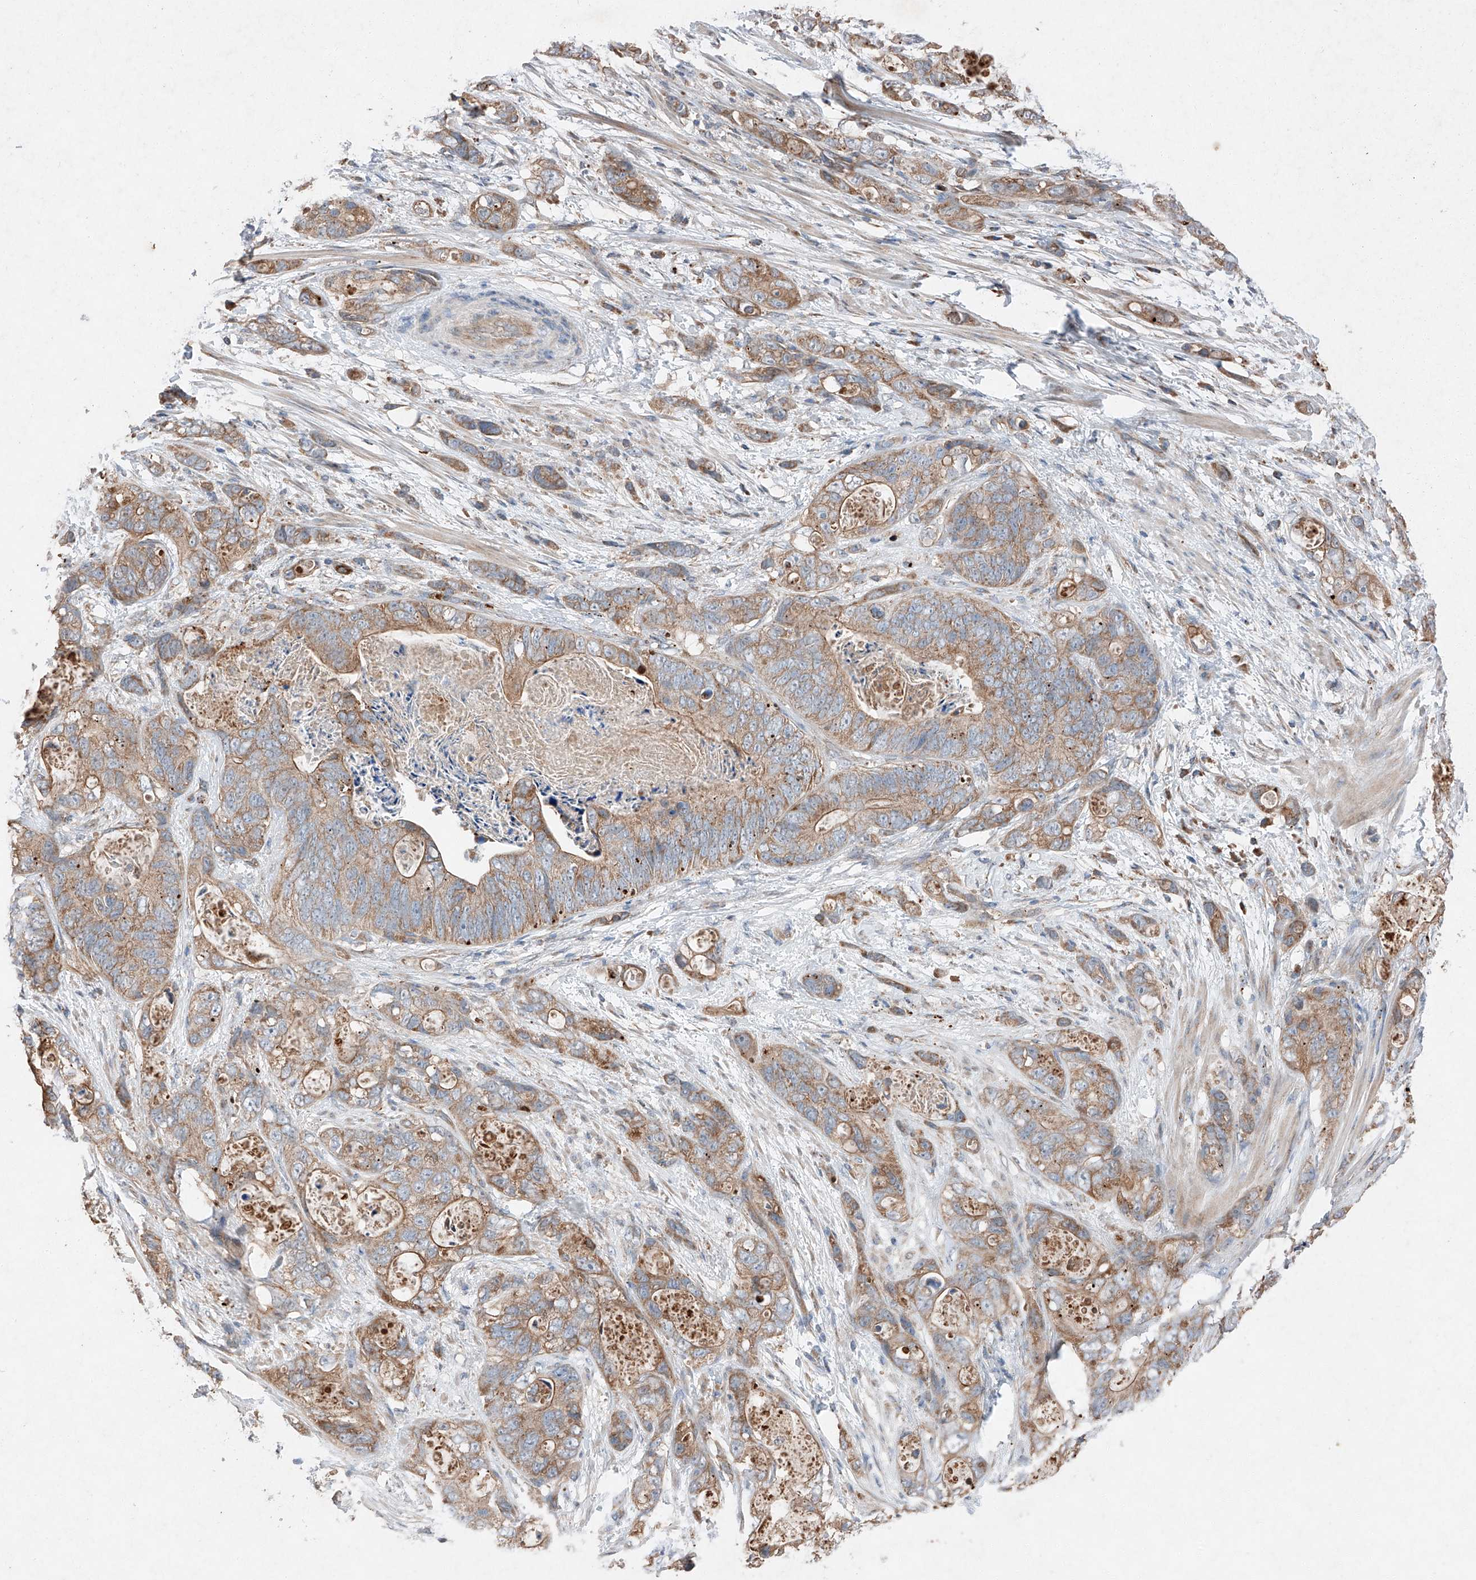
{"staining": {"intensity": "moderate", "quantity": ">75%", "location": "cytoplasmic/membranous"}, "tissue": "stomach cancer", "cell_type": "Tumor cells", "image_type": "cancer", "snomed": [{"axis": "morphology", "description": "Normal tissue, NOS"}, {"axis": "morphology", "description": "Adenocarcinoma, NOS"}, {"axis": "topography", "description": "Stomach"}], "caption": "A micrograph of human stomach adenocarcinoma stained for a protein exhibits moderate cytoplasmic/membranous brown staining in tumor cells.", "gene": "RUSC1", "patient": {"sex": "female", "age": 89}}